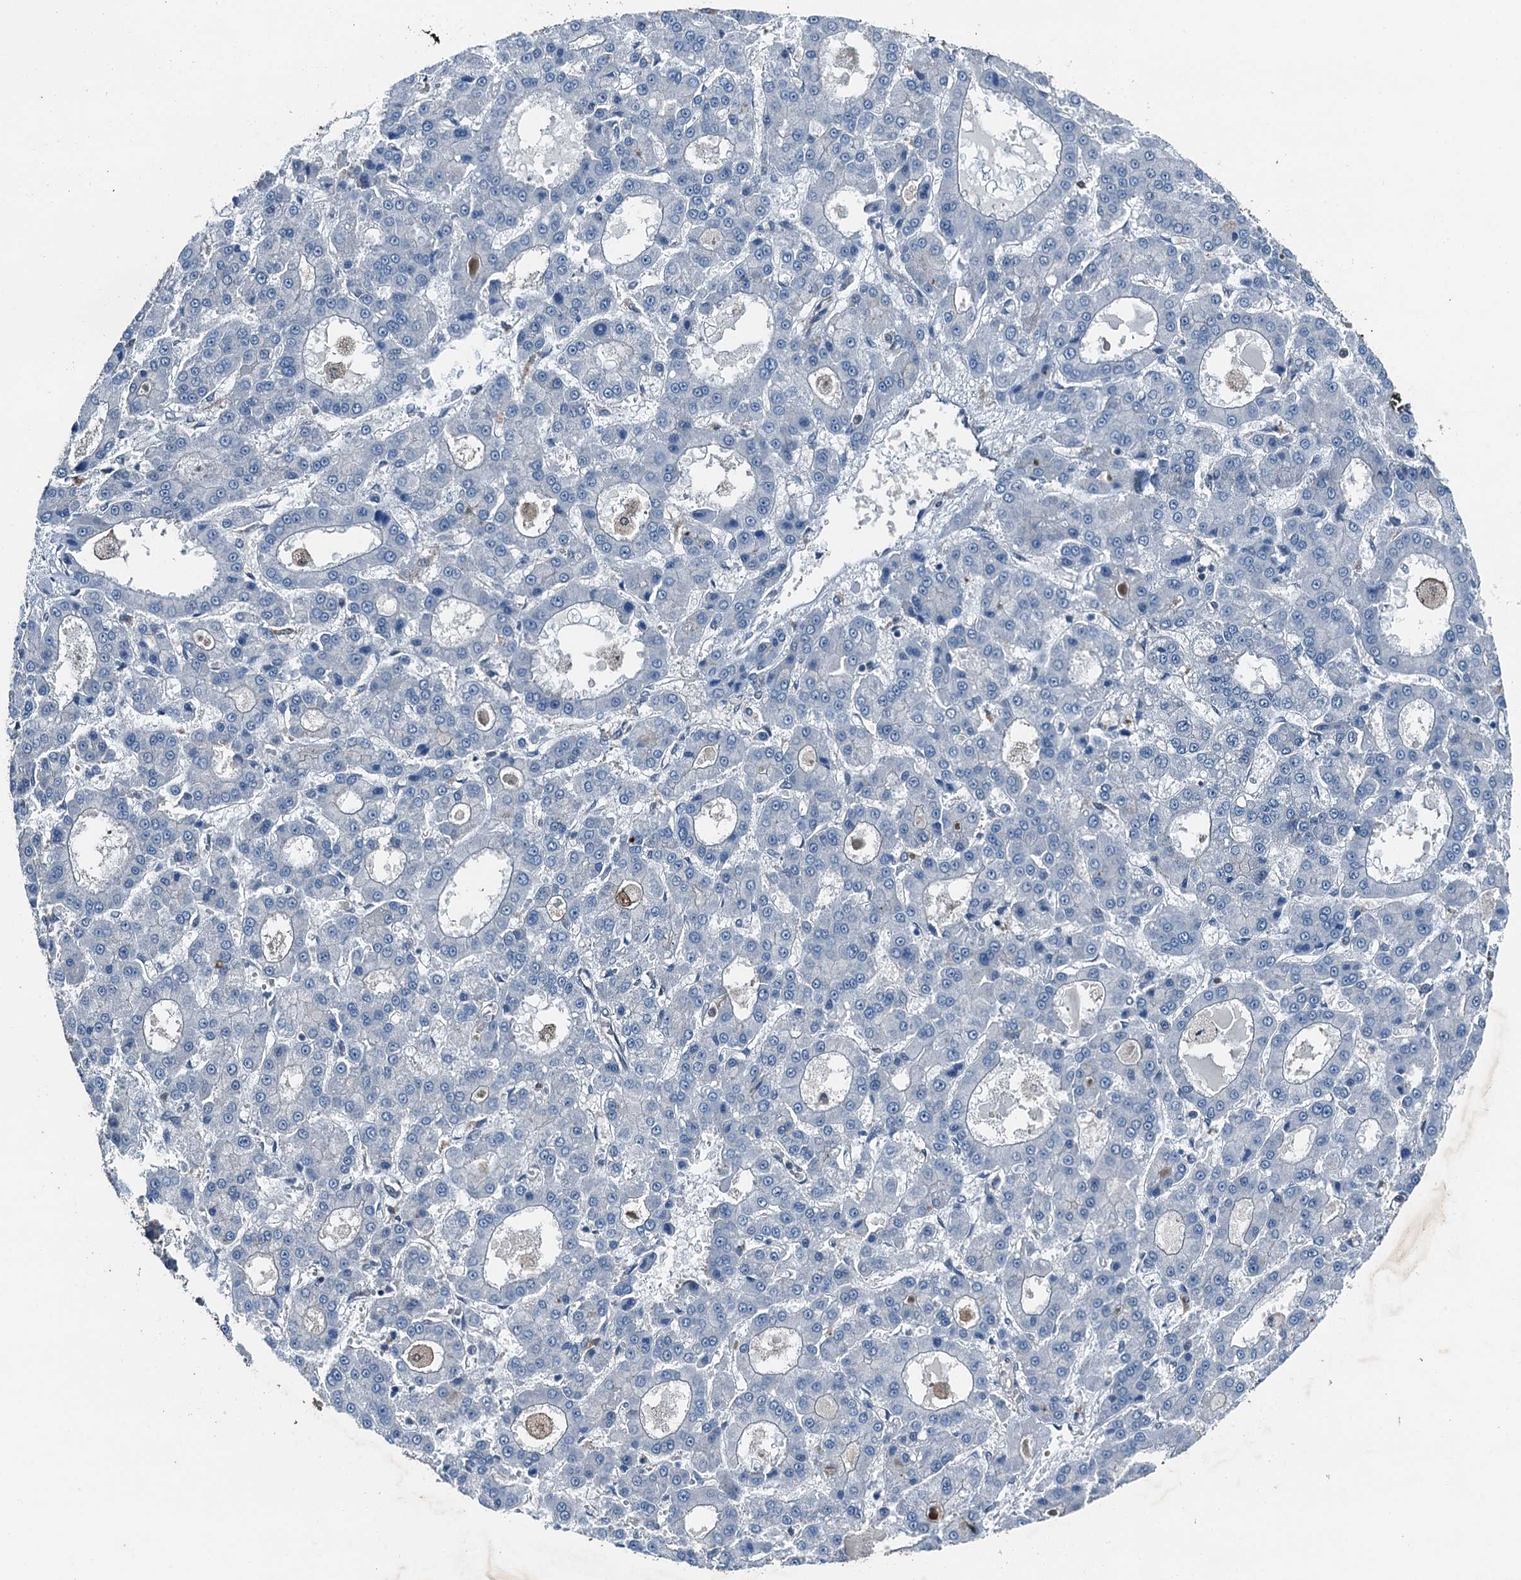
{"staining": {"intensity": "negative", "quantity": "none", "location": "none"}, "tissue": "liver cancer", "cell_type": "Tumor cells", "image_type": "cancer", "snomed": [{"axis": "morphology", "description": "Carcinoma, Hepatocellular, NOS"}, {"axis": "topography", "description": "Liver"}], "caption": "This is an immunohistochemistry (IHC) photomicrograph of liver cancer (hepatocellular carcinoma). There is no staining in tumor cells.", "gene": "RNH1", "patient": {"sex": "male", "age": 70}}